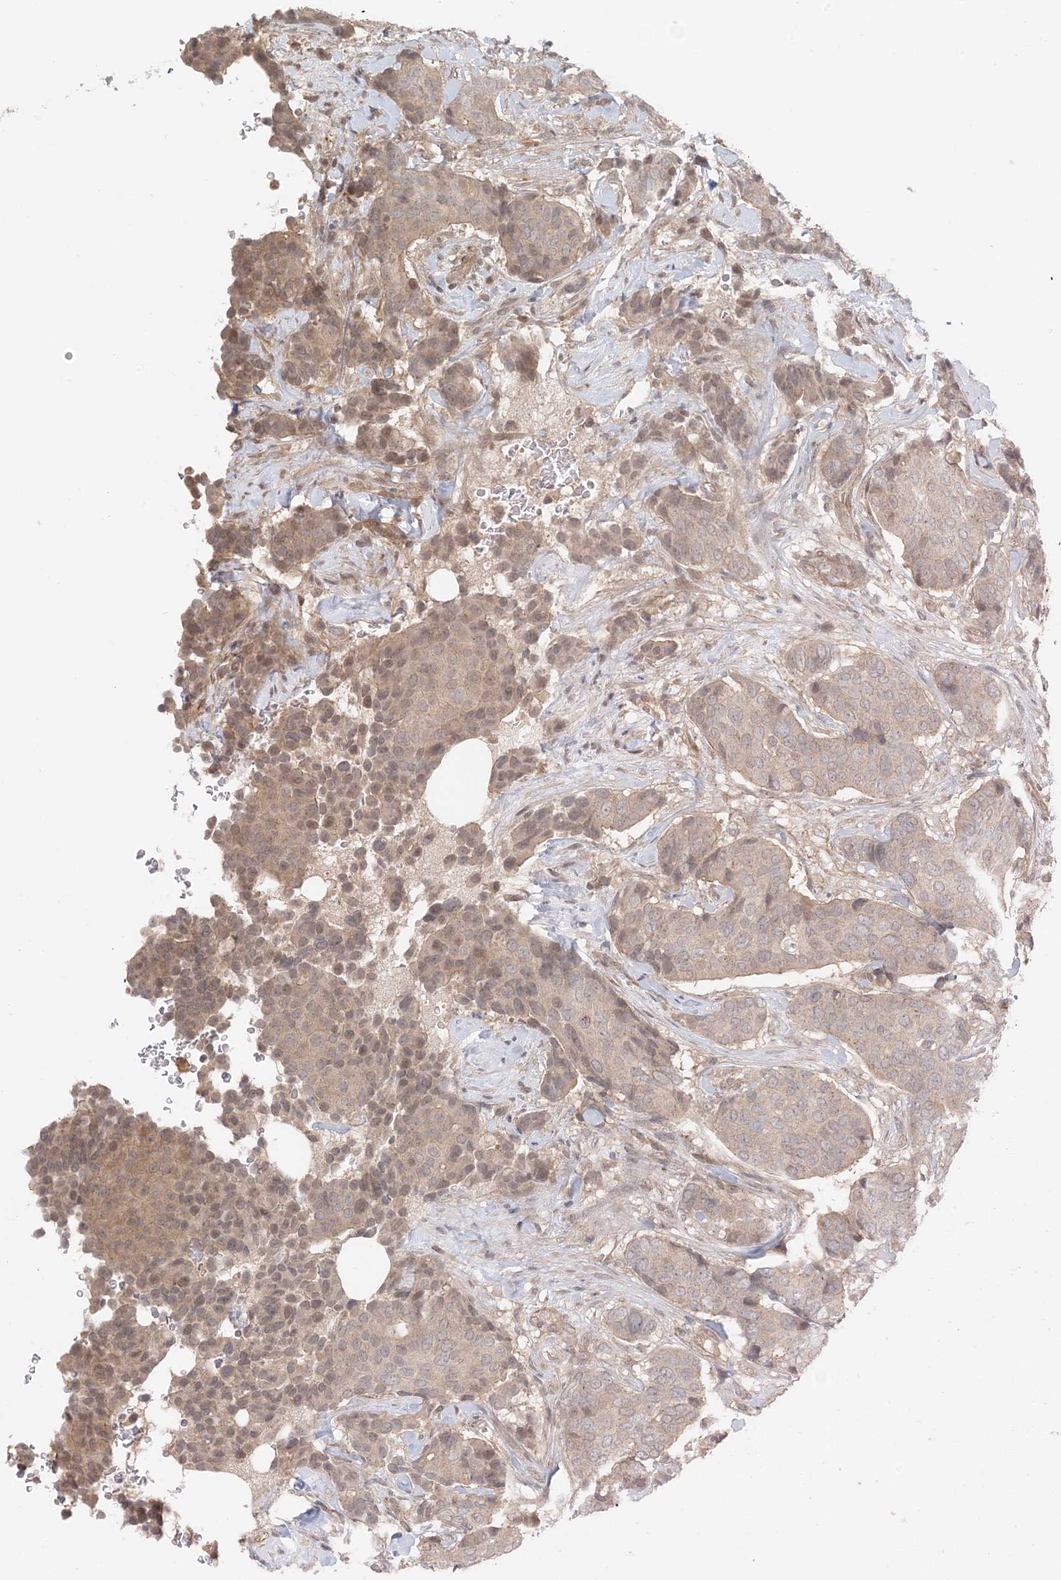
{"staining": {"intensity": "weak", "quantity": ">75%", "location": "cytoplasmic/membranous"}, "tissue": "breast cancer", "cell_type": "Tumor cells", "image_type": "cancer", "snomed": [{"axis": "morphology", "description": "Duct carcinoma"}, {"axis": "topography", "description": "Breast"}], "caption": "Breast cancer (invasive ductal carcinoma) tissue exhibits weak cytoplasmic/membranous positivity in approximately >75% of tumor cells, visualized by immunohistochemistry.", "gene": "OBI1", "patient": {"sex": "female", "age": 75}}